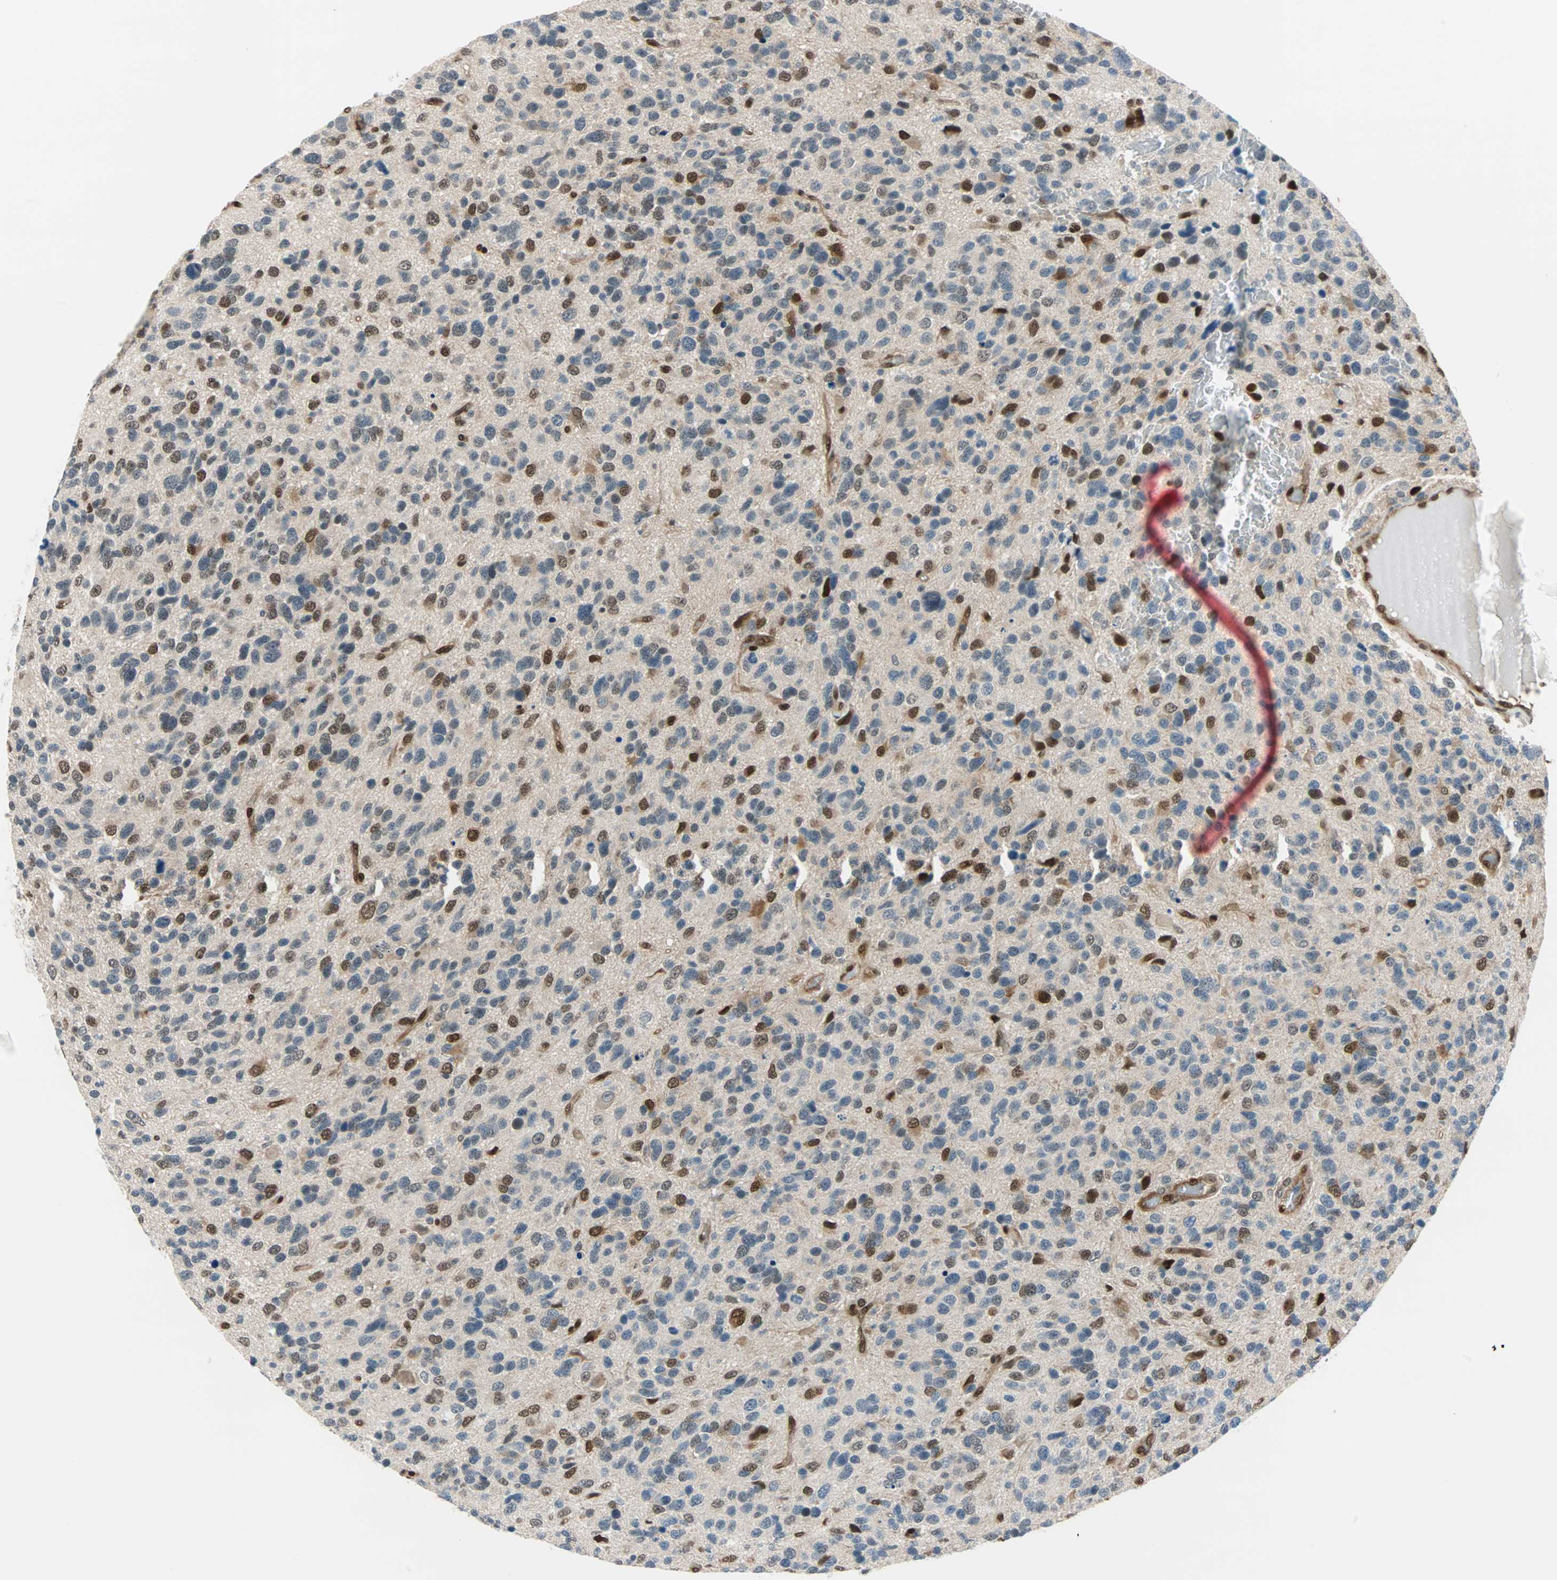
{"staining": {"intensity": "strong", "quantity": "25%-75%", "location": "cytoplasmic/membranous,nuclear"}, "tissue": "glioma", "cell_type": "Tumor cells", "image_type": "cancer", "snomed": [{"axis": "morphology", "description": "Glioma, malignant, High grade"}, {"axis": "topography", "description": "Brain"}], "caption": "Immunohistochemistry (IHC) (DAB (3,3'-diaminobenzidine)) staining of human glioma exhibits strong cytoplasmic/membranous and nuclear protein expression in approximately 25%-75% of tumor cells.", "gene": "WWTR1", "patient": {"sex": "female", "age": 58}}